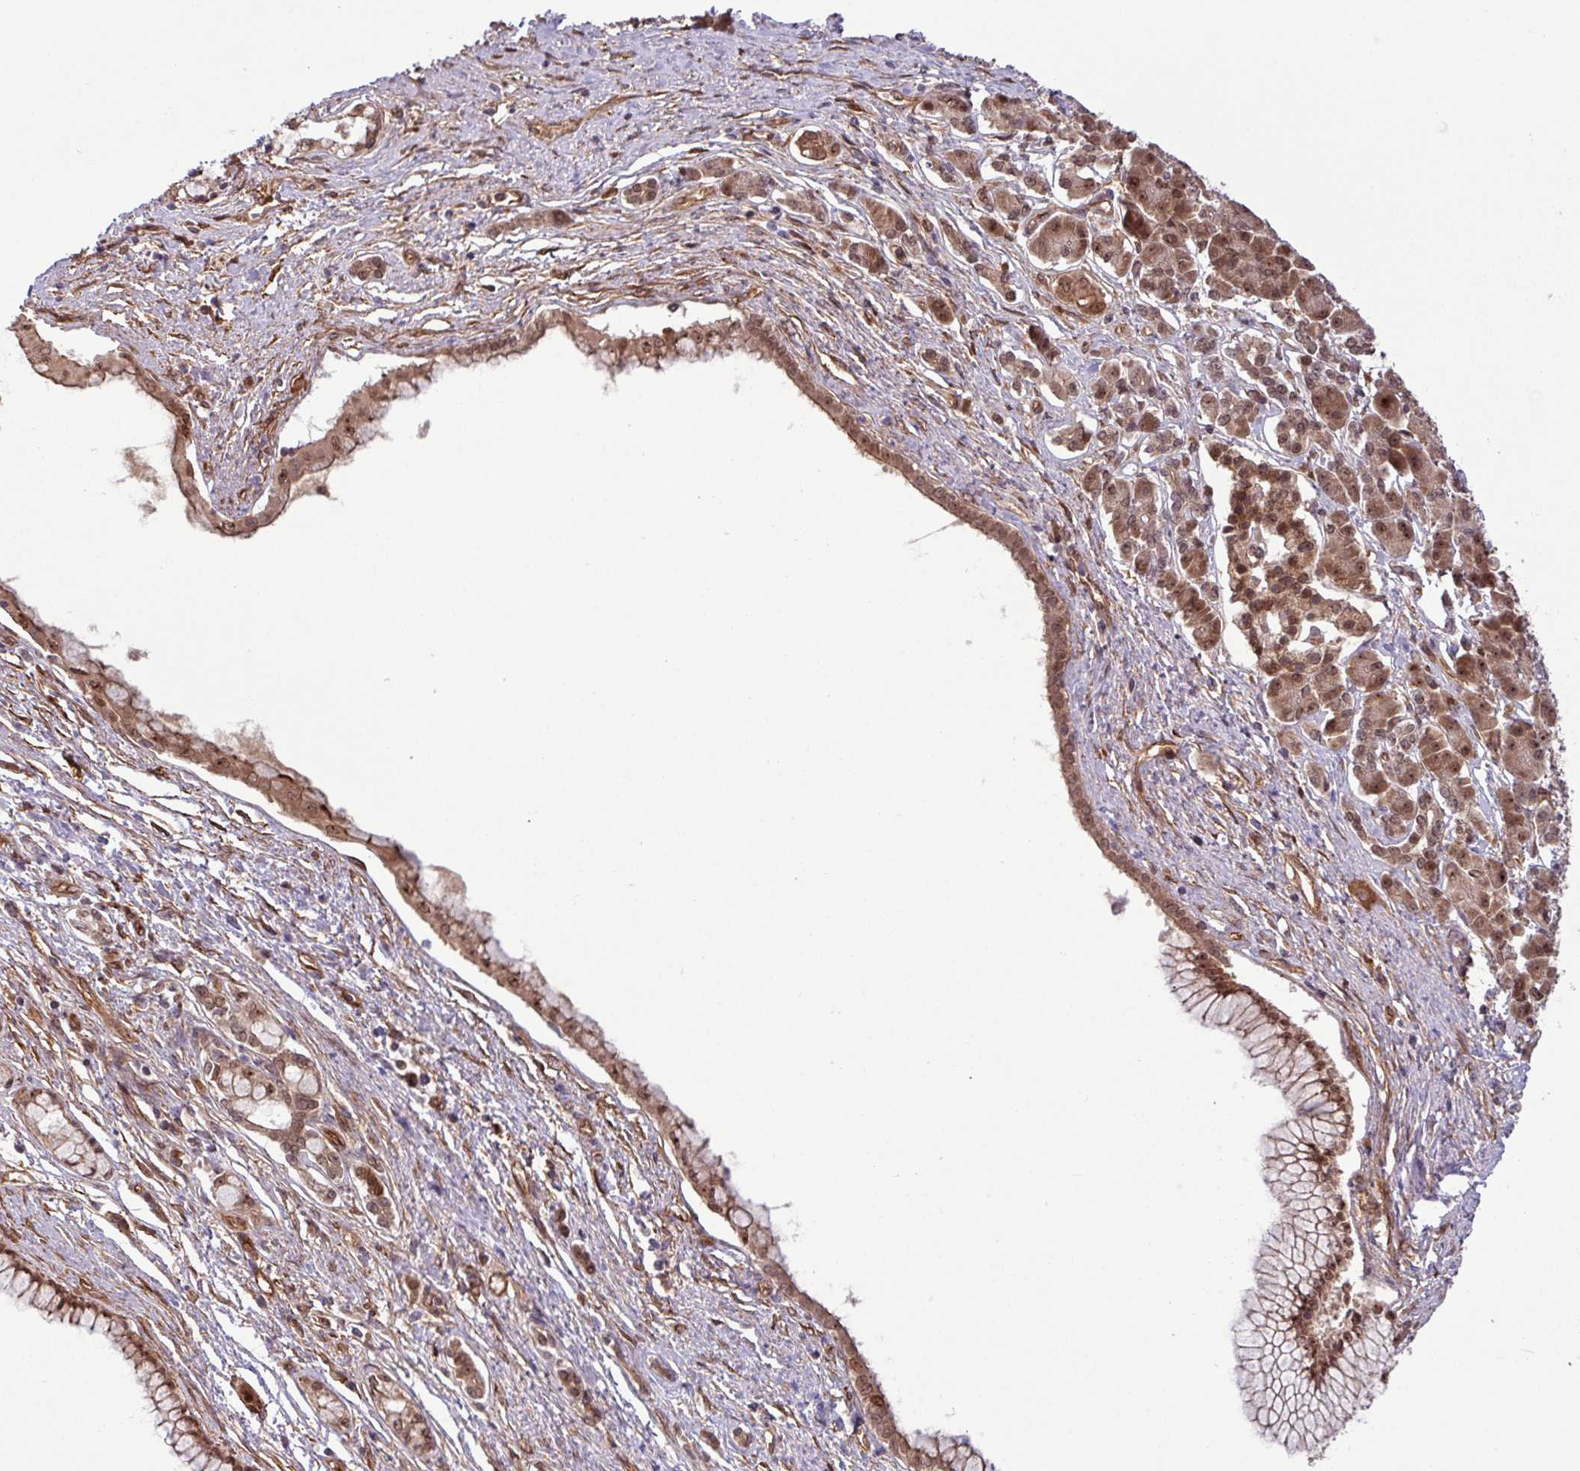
{"staining": {"intensity": "strong", "quantity": ">75%", "location": "cytoplasmic/membranous,nuclear"}, "tissue": "pancreatic cancer", "cell_type": "Tumor cells", "image_type": "cancer", "snomed": [{"axis": "morphology", "description": "Adenocarcinoma, NOS"}, {"axis": "topography", "description": "Pancreas"}], "caption": "A photomicrograph of human pancreatic adenocarcinoma stained for a protein displays strong cytoplasmic/membranous and nuclear brown staining in tumor cells.", "gene": "C7orf50", "patient": {"sex": "male", "age": 70}}